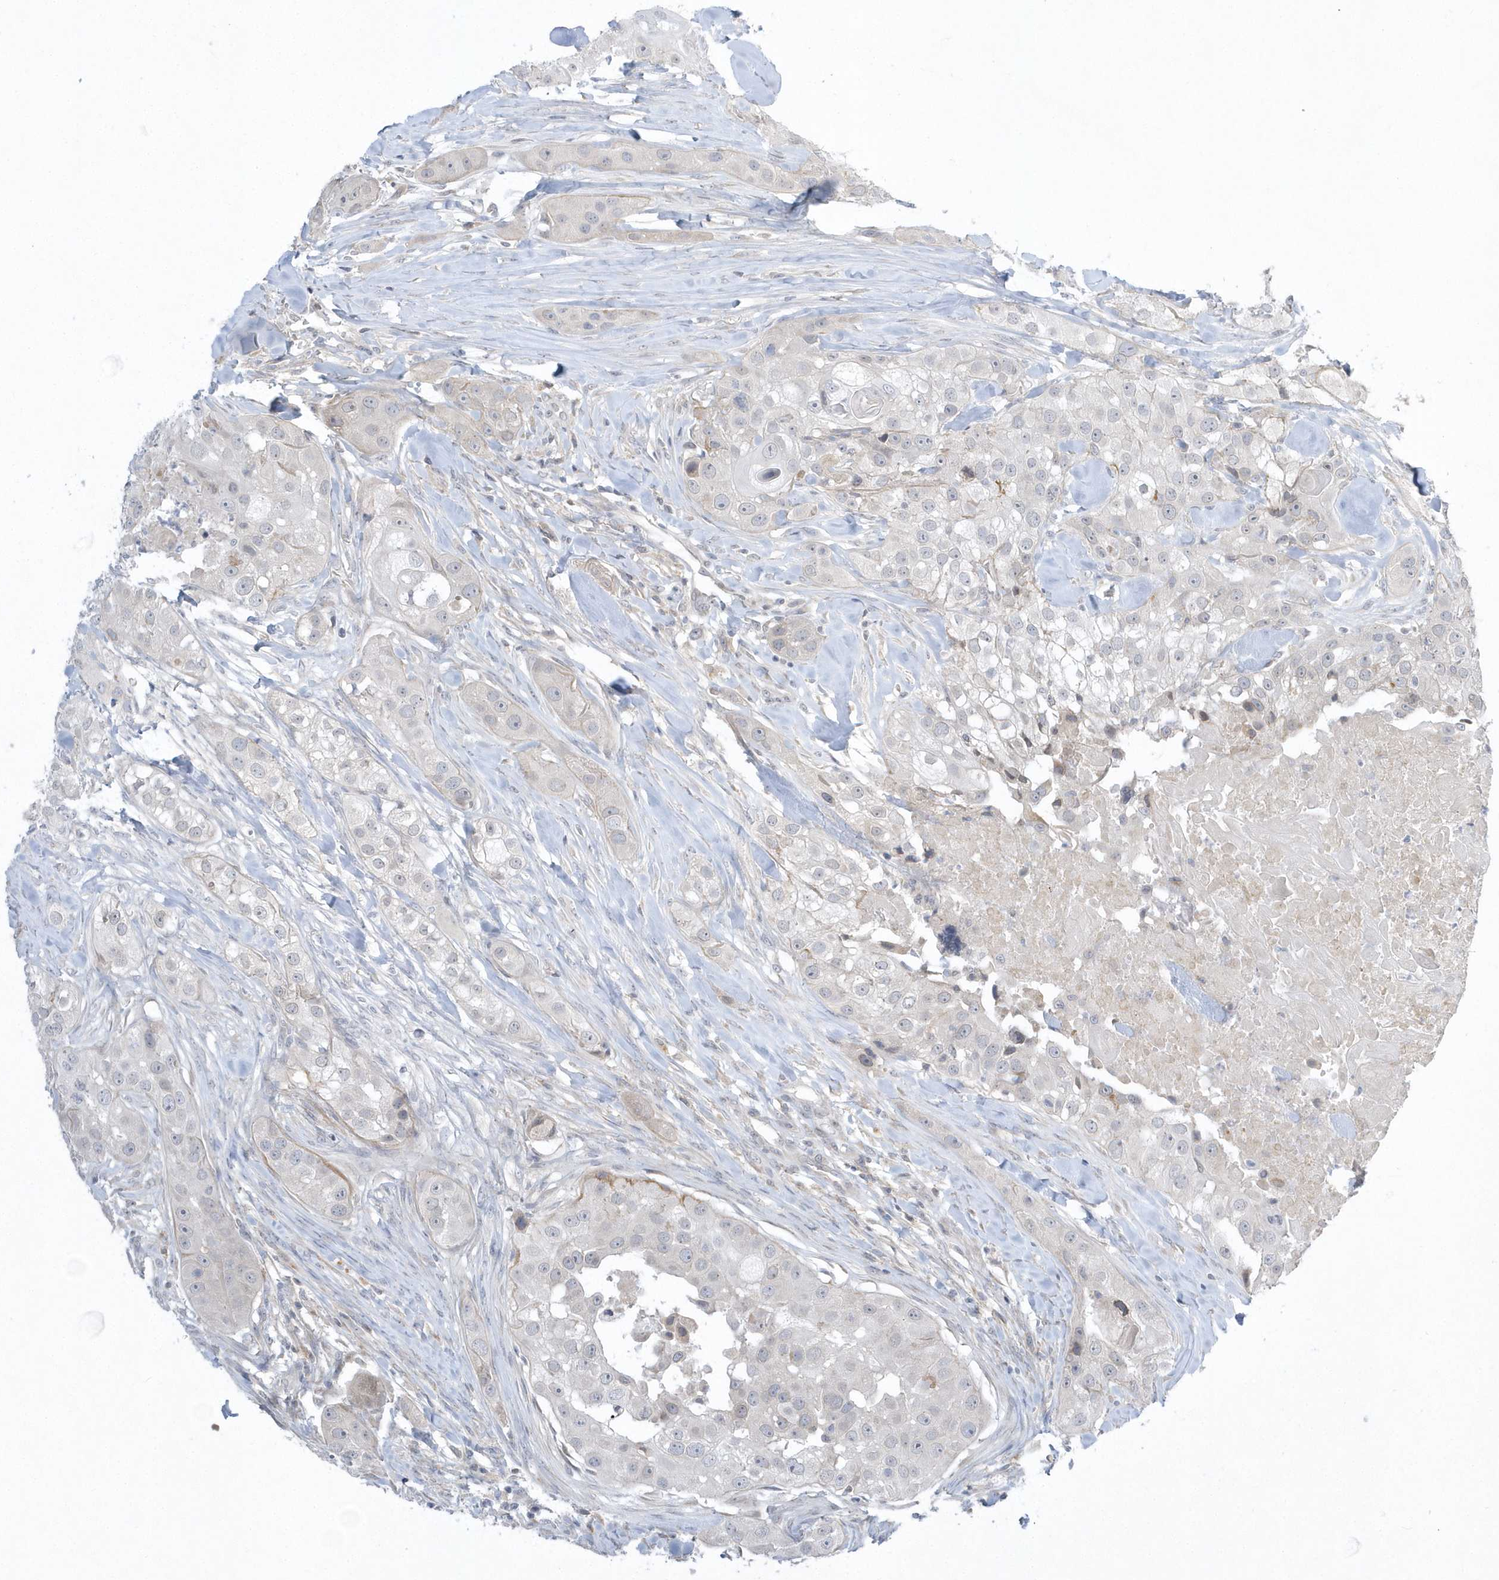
{"staining": {"intensity": "negative", "quantity": "none", "location": "none"}, "tissue": "head and neck cancer", "cell_type": "Tumor cells", "image_type": "cancer", "snomed": [{"axis": "morphology", "description": "Normal tissue, NOS"}, {"axis": "morphology", "description": "Squamous cell carcinoma, NOS"}, {"axis": "topography", "description": "Skeletal muscle"}, {"axis": "topography", "description": "Head-Neck"}], "caption": "This is an immunohistochemistry (IHC) image of squamous cell carcinoma (head and neck). There is no positivity in tumor cells.", "gene": "ZC3H12D", "patient": {"sex": "male", "age": 51}}